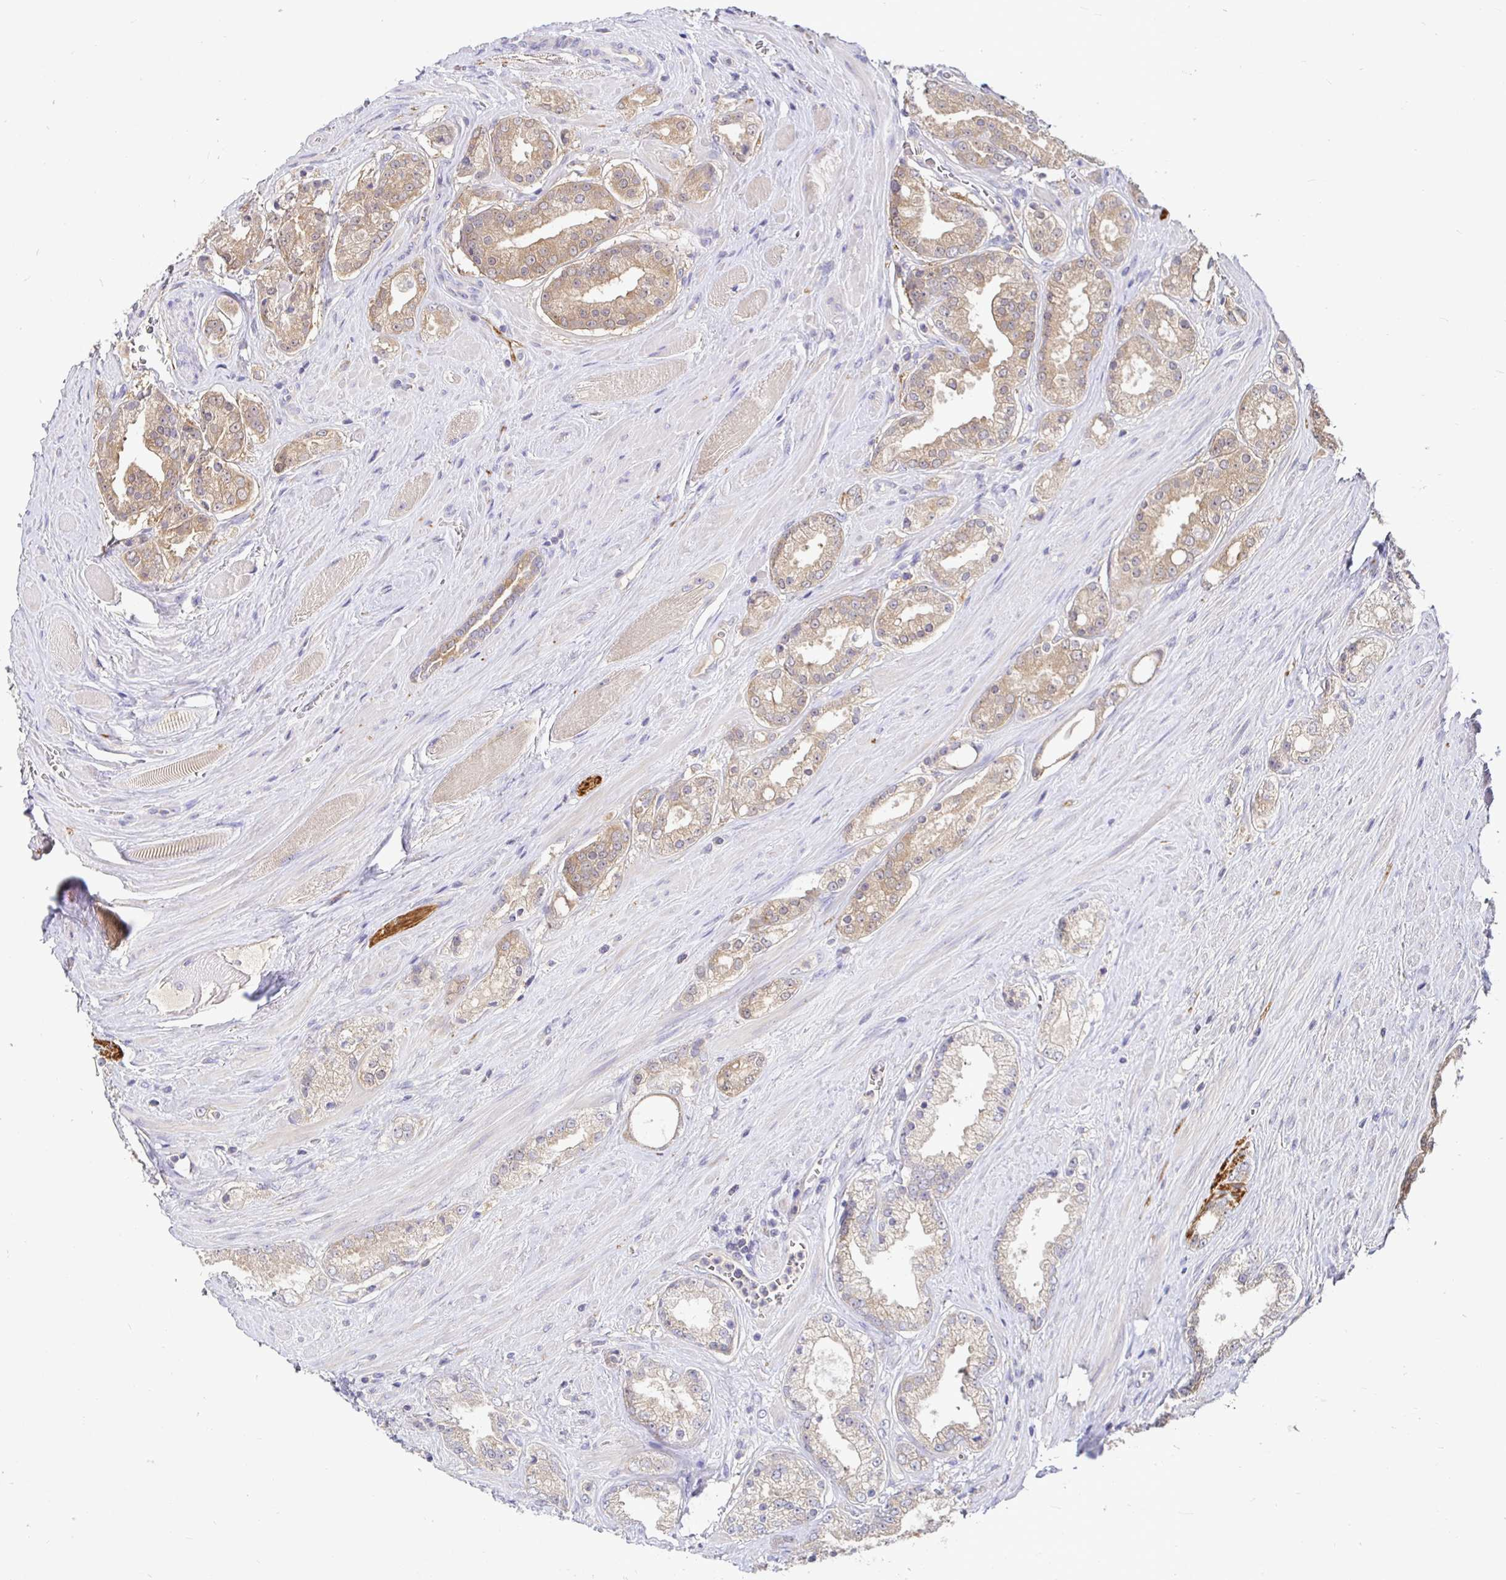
{"staining": {"intensity": "weak", "quantity": "25%-75%", "location": "cytoplasmic/membranous"}, "tissue": "prostate cancer", "cell_type": "Tumor cells", "image_type": "cancer", "snomed": [{"axis": "morphology", "description": "Adenocarcinoma, High grade"}, {"axis": "topography", "description": "Prostate"}], "caption": "The histopathology image shows immunohistochemical staining of prostate cancer (adenocarcinoma (high-grade)). There is weak cytoplasmic/membranous expression is present in about 25%-75% of tumor cells.", "gene": "KIF21A", "patient": {"sex": "male", "age": 66}}